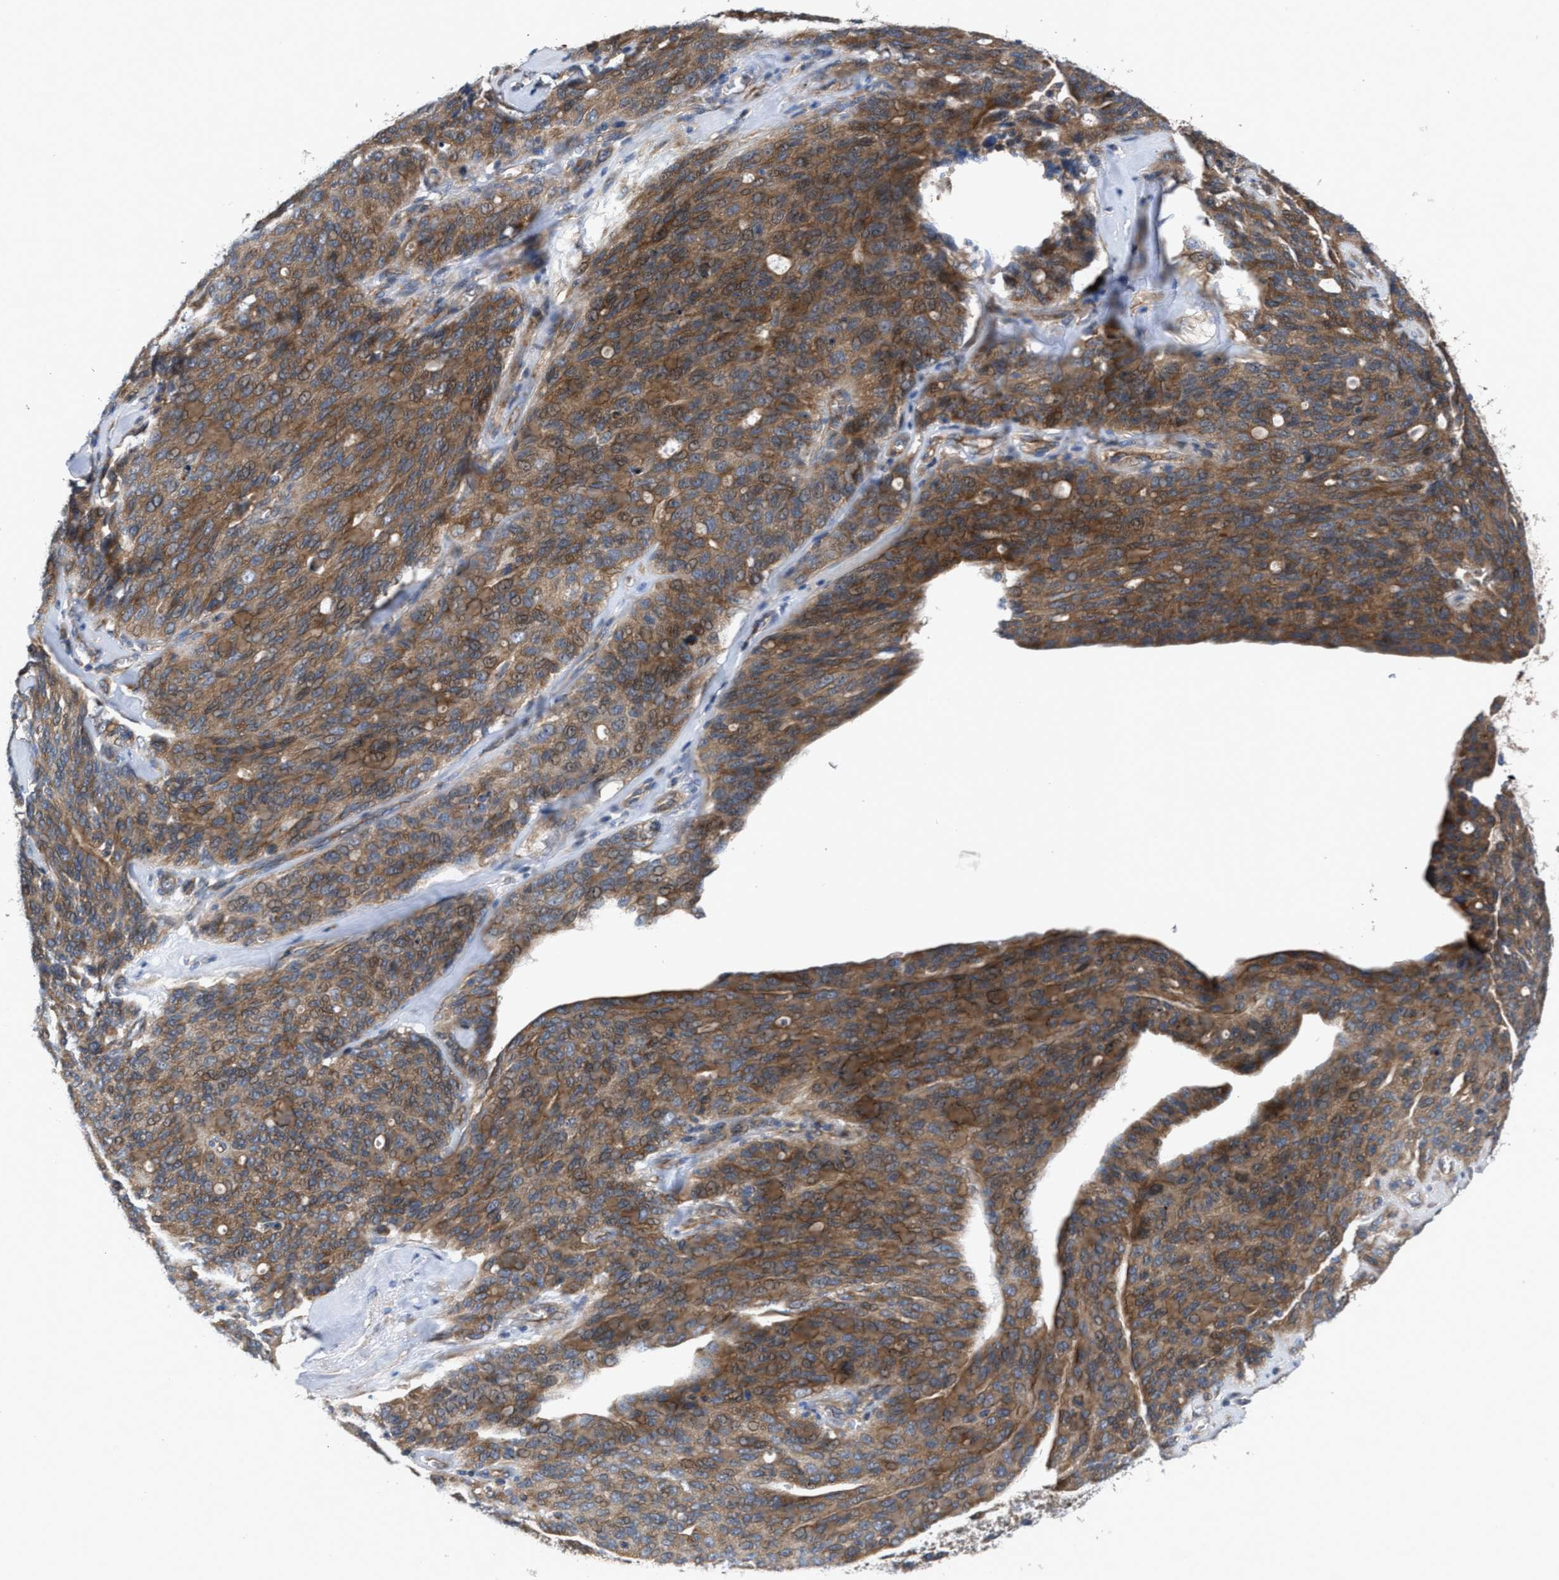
{"staining": {"intensity": "moderate", "quantity": ">75%", "location": "cytoplasmic/membranous"}, "tissue": "ovarian cancer", "cell_type": "Tumor cells", "image_type": "cancer", "snomed": [{"axis": "morphology", "description": "Carcinoma, endometroid"}, {"axis": "topography", "description": "Ovary"}], "caption": "Human endometroid carcinoma (ovarian) stained for a protein (brown) shows moderate cytoplasmic/membranous positive staining in about >75% of tumor cells.", "gene": "LAPTM4B", "patient": {"sex": "female", "age": 60}}